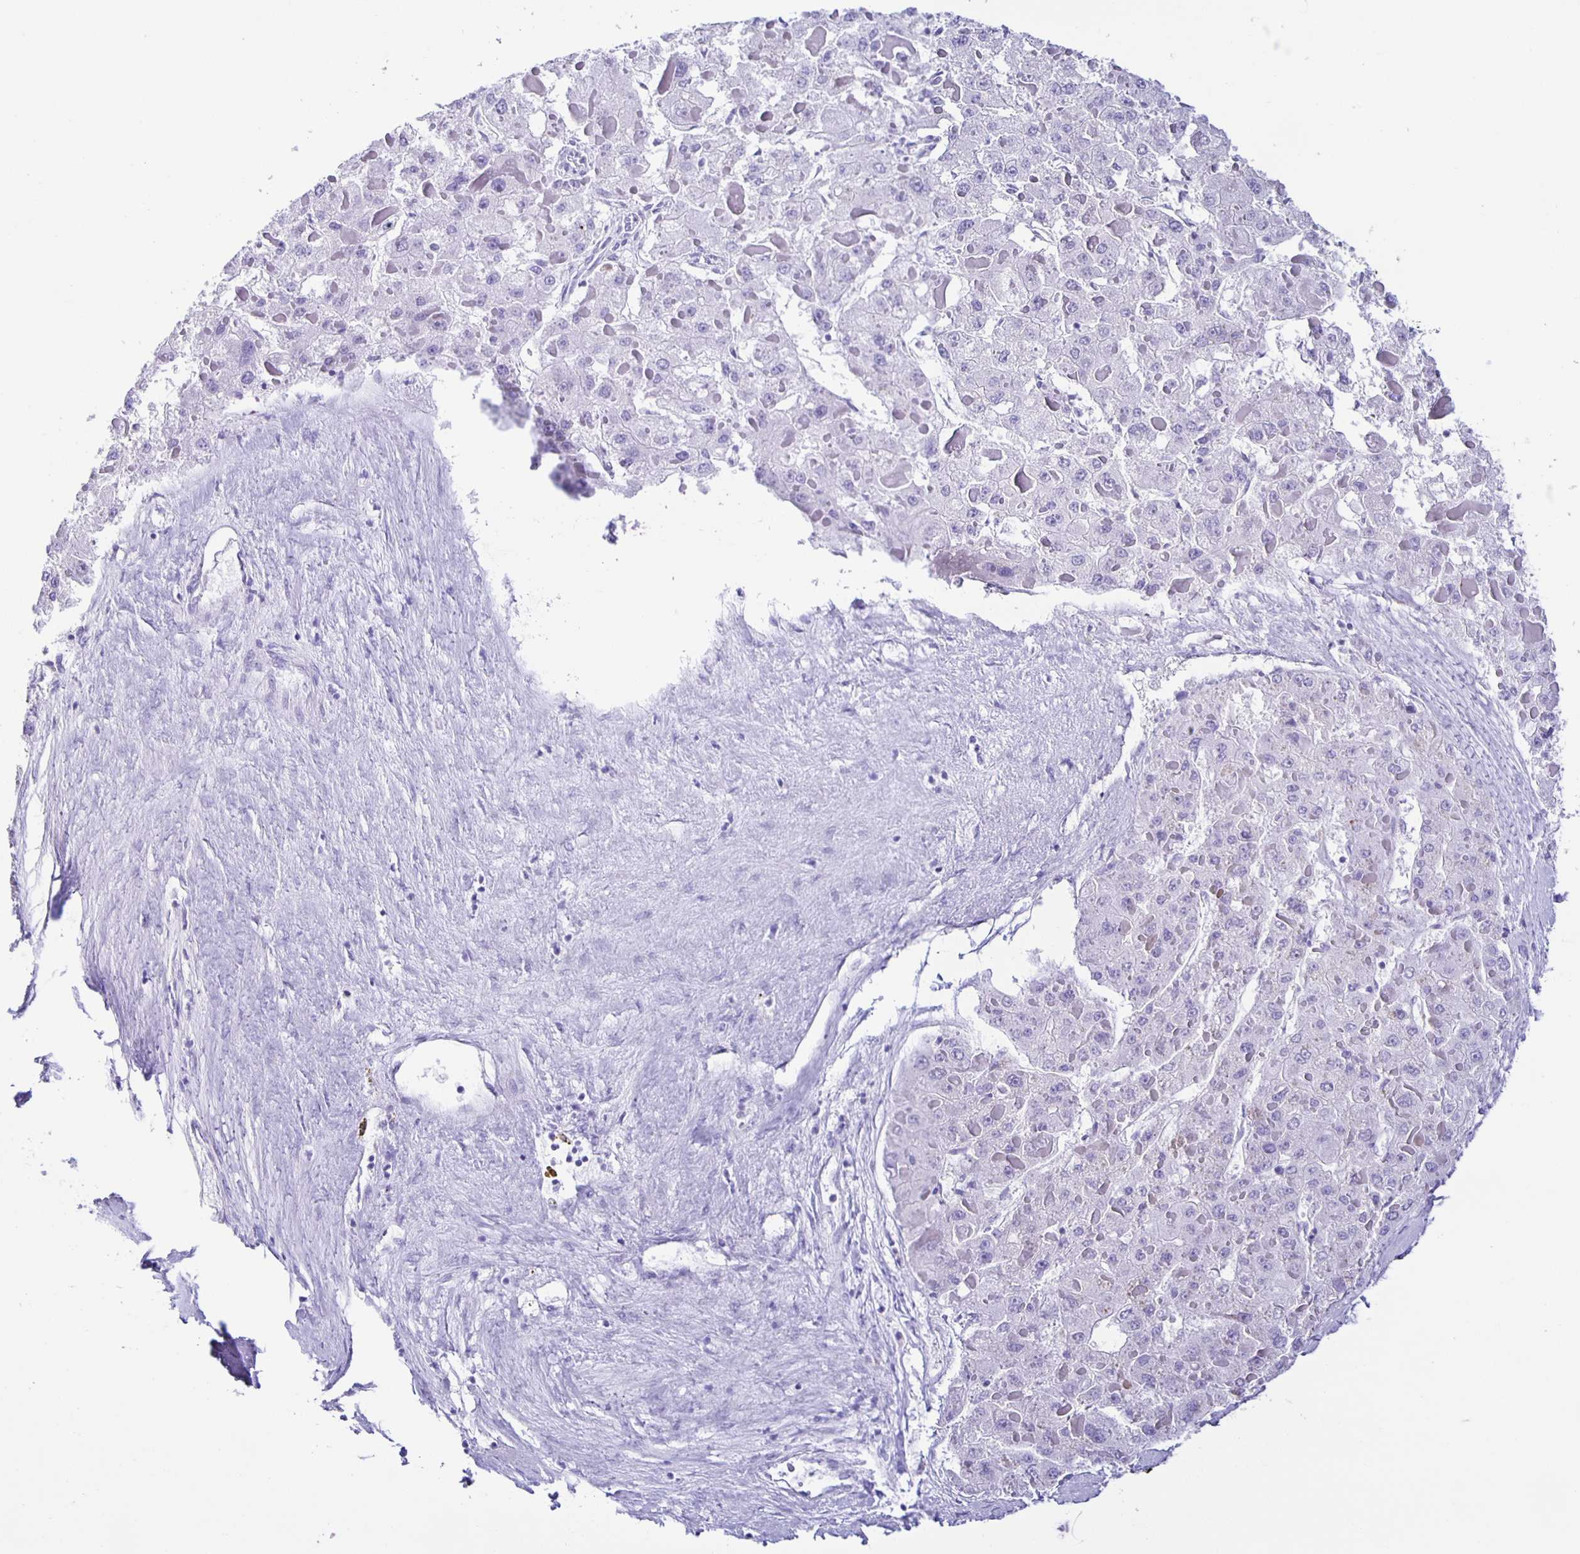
{"staining": {"intensity": "negative", "quantity": "none", "location": "none"}, "tissue": "liver cancer", "cell_type": "Tumor cells", "image_type": "cancer", "snomed": [{"axis": "morphology", "description": "Carcinoma, Hepatocellular, NOS"}, {"axis": "topography", "description": "Liver"}], "caption": "Hepatocellular carcinoma (liver) was stained to show a protein in brown. There is no significant expression in tumor cells.", "gene": "AQP6", "patient": {"sex": "female", "age": 73}}